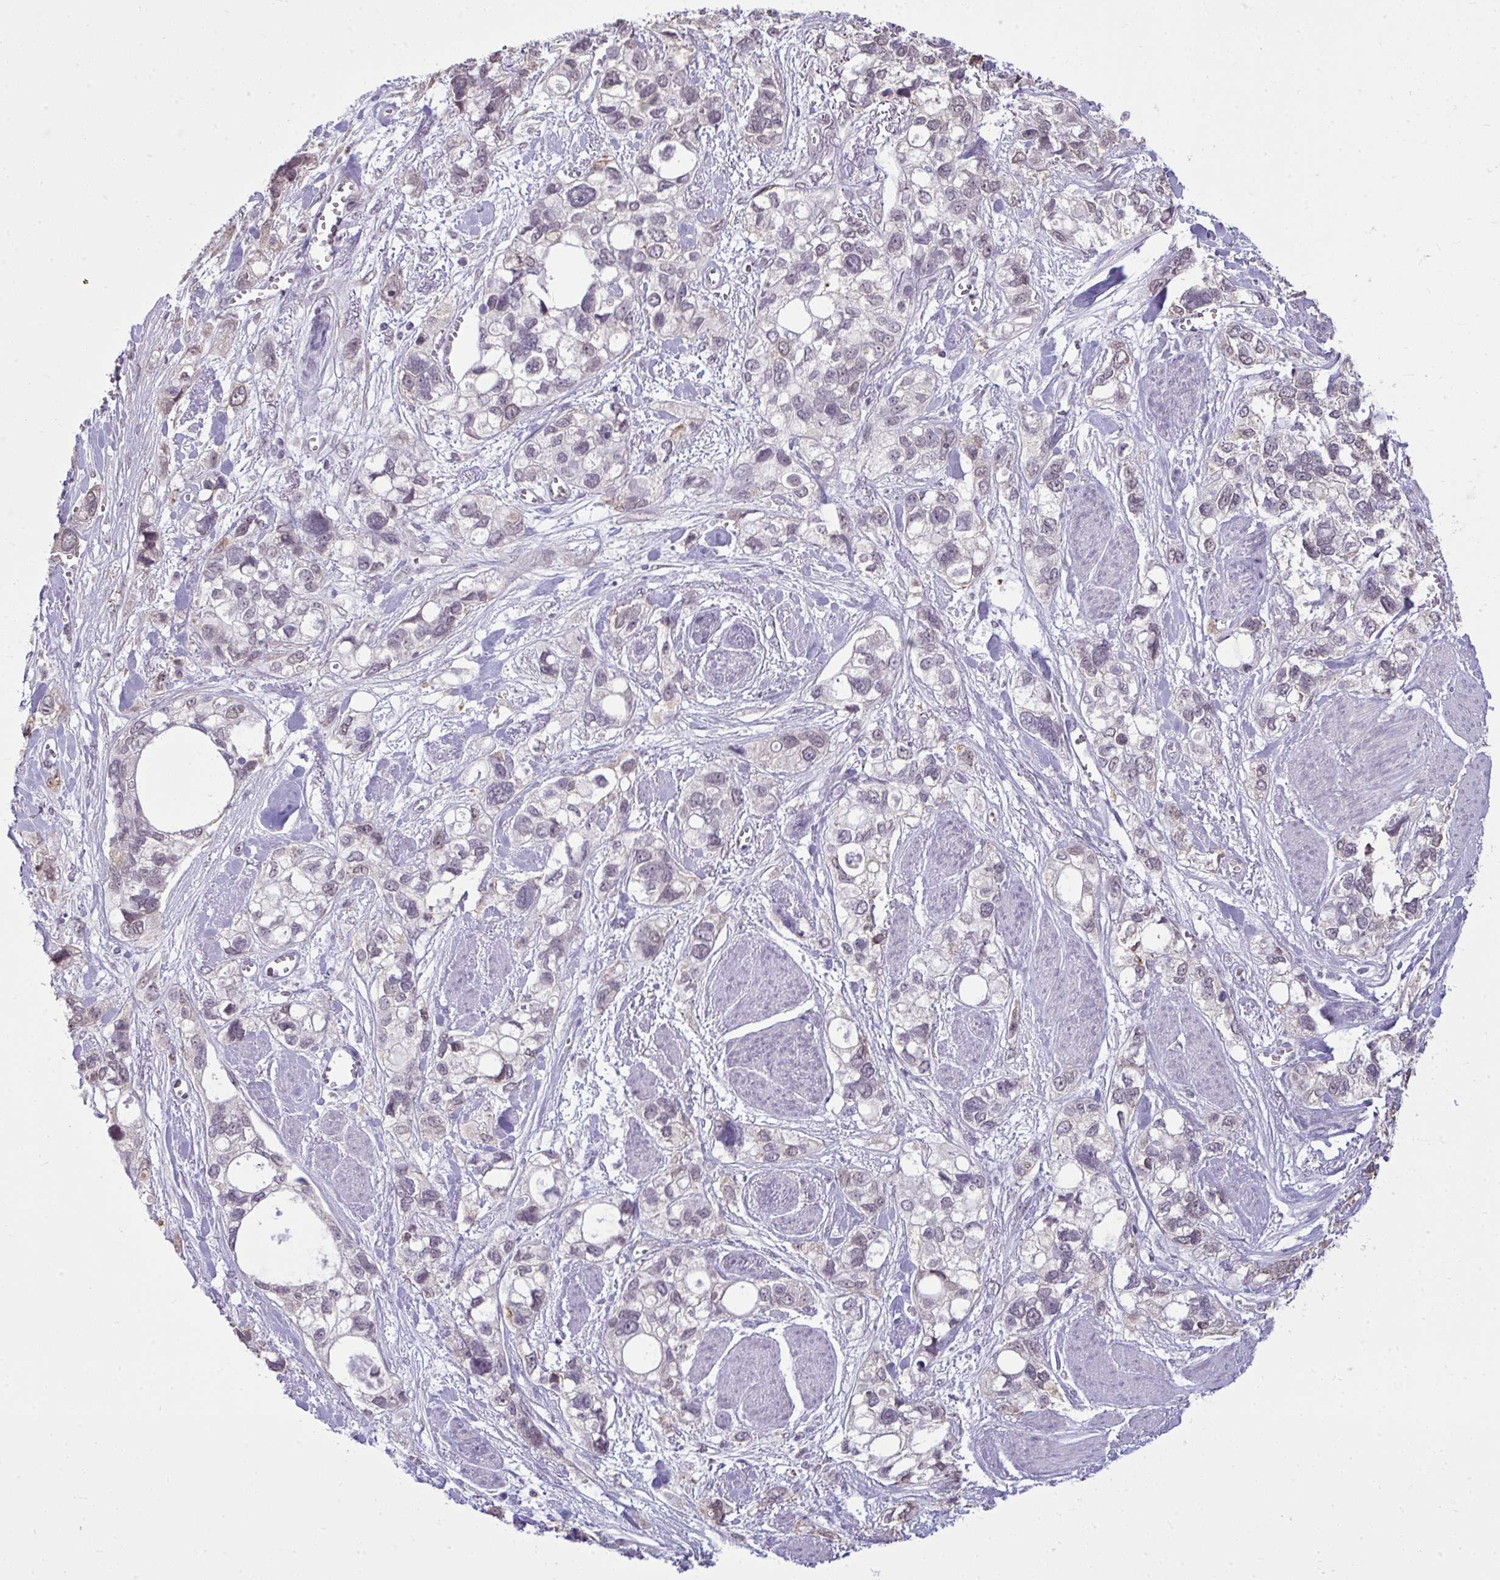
{"staining": {"intensity": "weak", "quantity": "25%-75%", "location": "nuclear"}, "tissue": "stomach cancer", "cell_type": "Tumor cells", "image_type": "cancer", "snomed": [{"axis": "morphology", "description": "Adenocarcinoma, NOS"}, {"axis": "topography", "description": "Stomach, upper"}], "caption": "Weak nuclear staining is appreciated in about 25%-75% of tumor cells in stomach cancer.", "gene": "NPPA", "patient": {"sex": "female", "age": 81}}